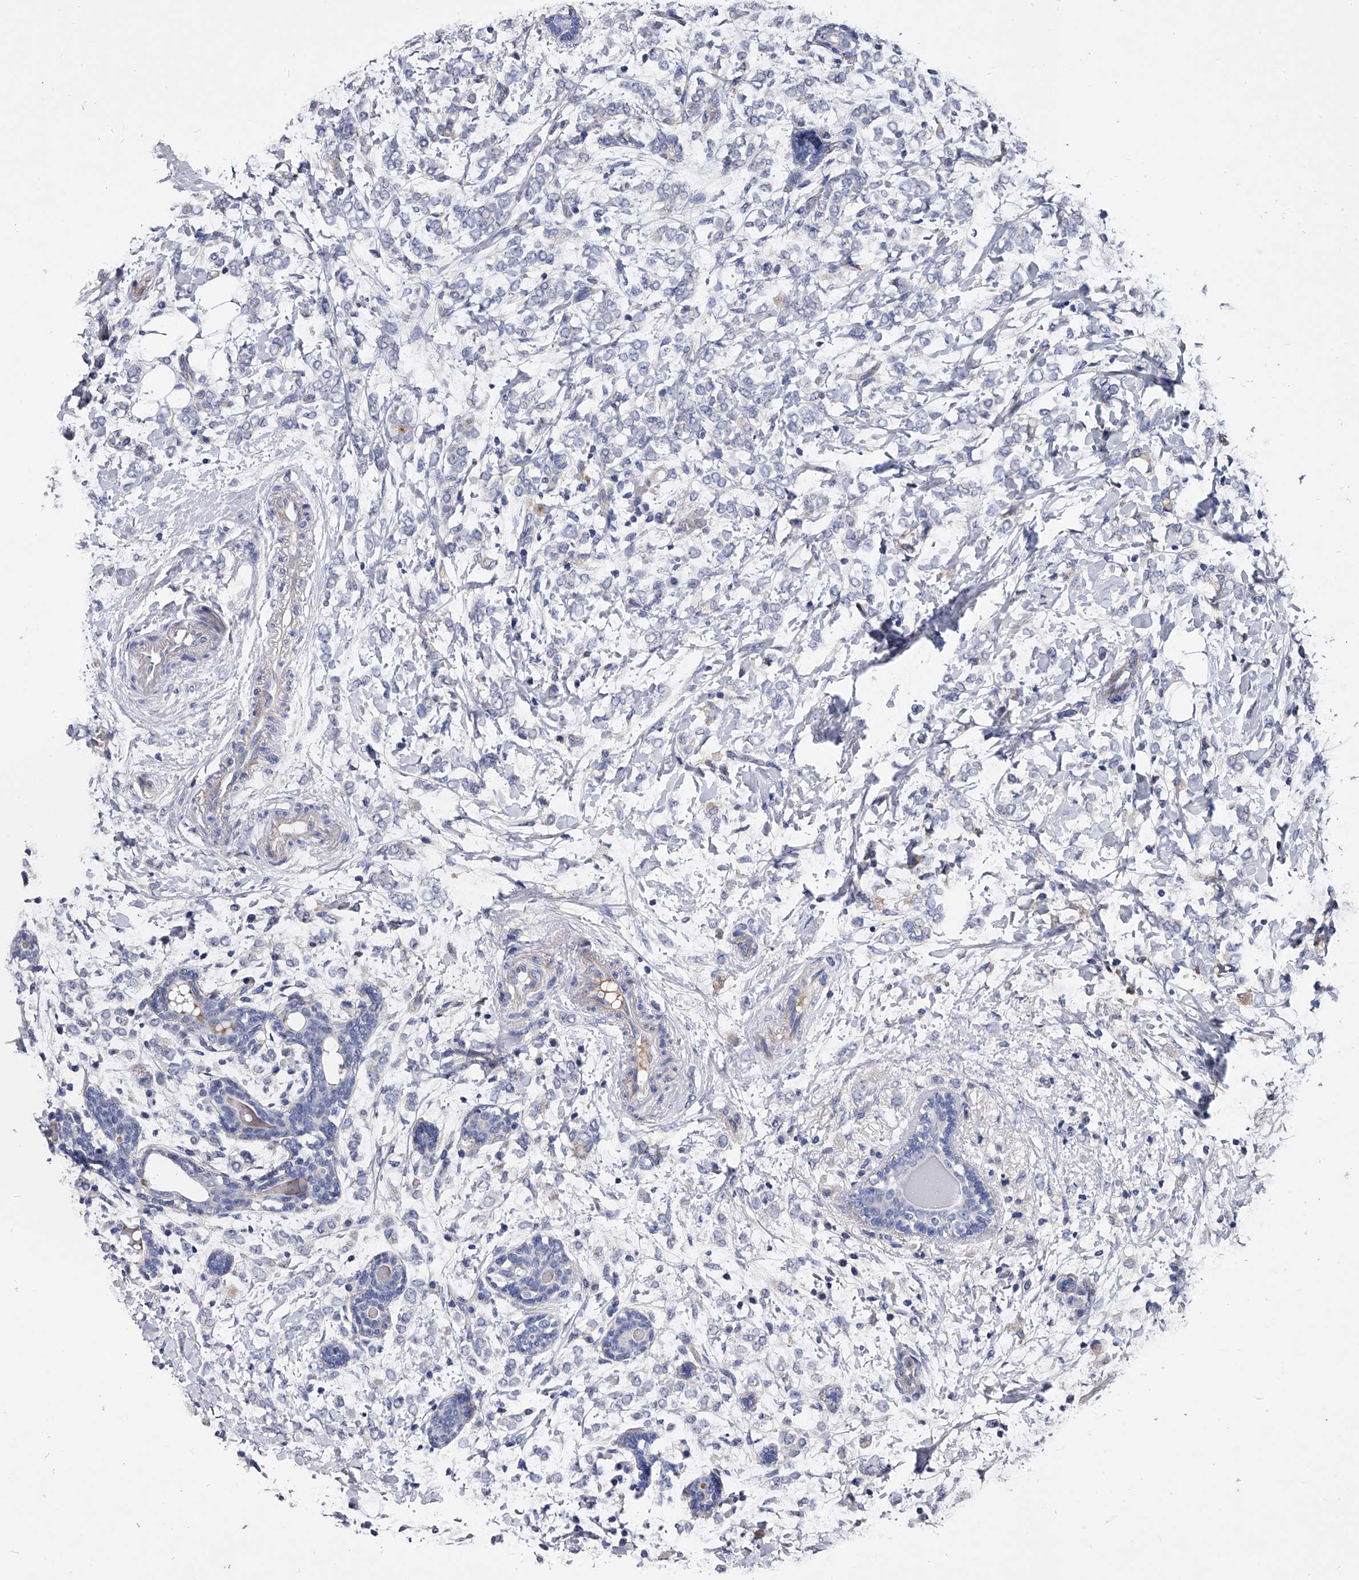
{"staining": {"intensity": "negative", "quantity": "none", "location": "none"}, "tissue": "breast cancer", "cell_type": "Tumor cells", "image_type": "cancer", "snomed": [{"axis": "morphology", "description": "Normal tissue, NOS"}, {"axis": "morphology", "description": "Lobular carcinoma"}, {"axis": "topography", "description": "Breast"}], "caption": "An IHC image of breast lobular carcinoma is shown. There is no staining in tumor cells of breast lobular carcinoma.", "gene": "EFCAB7", "patient": {"sex": "female", "age": 47}}